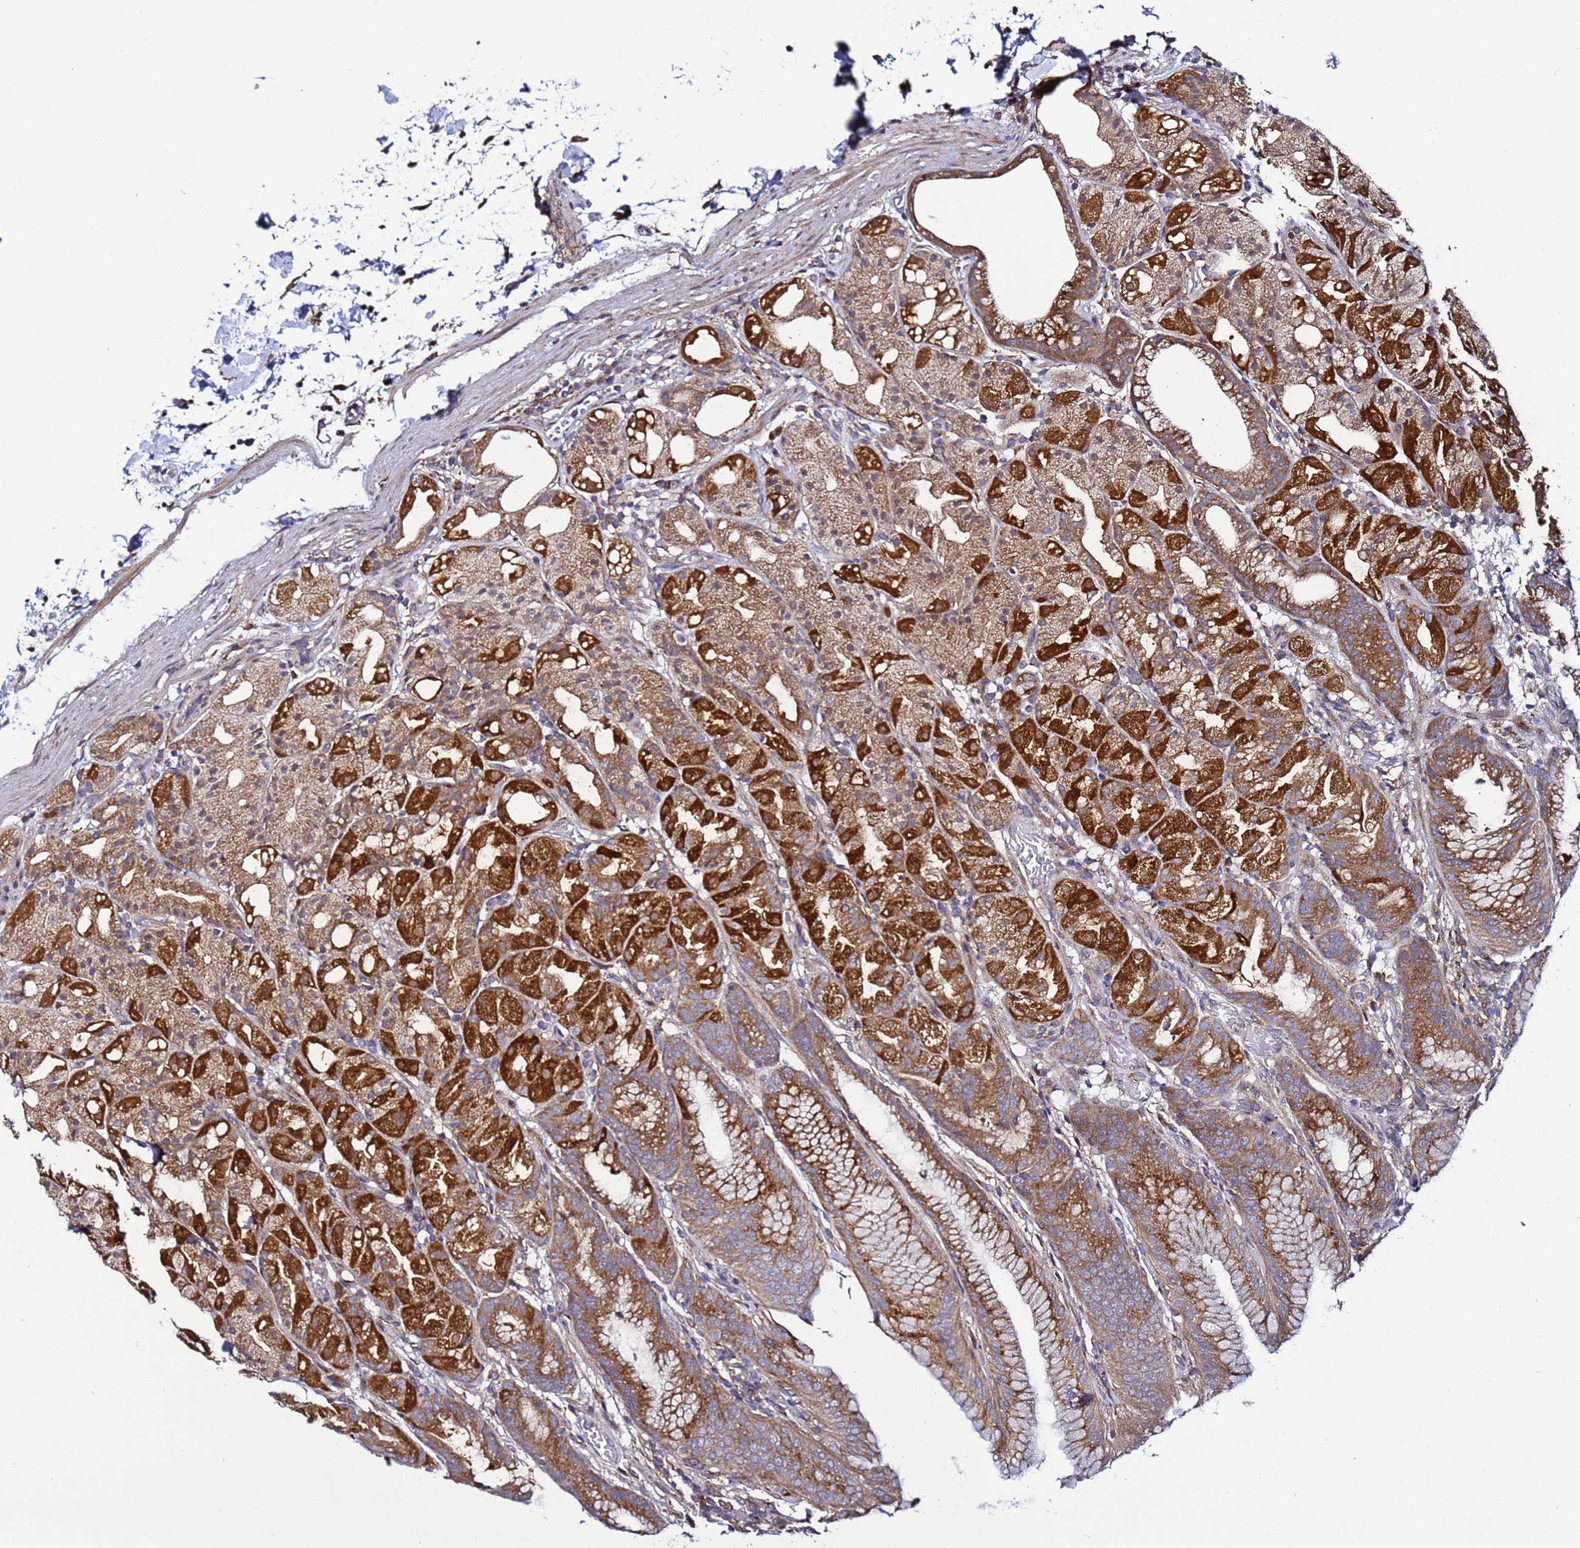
{"staining": {"intensity": "strong", "quantity": ">75%", "location": "cytoplasmic/membranous"}, "tissue": "stomach", "cell_type": "Glandular cells", "image_type": "normal", "snomed": [{"axis": "morphology", "description": "Normal tissue, NOS"}, {"axis": "topography", "description": "Stomach, upper"}], "caption": "This image displays IHC staining of normal stomach, with high strong cytoplasmic/membranous expression in about >75% of glandular cells.", "gene": "TMEM176B", "patient": {"sex": "male", "age": 48}}